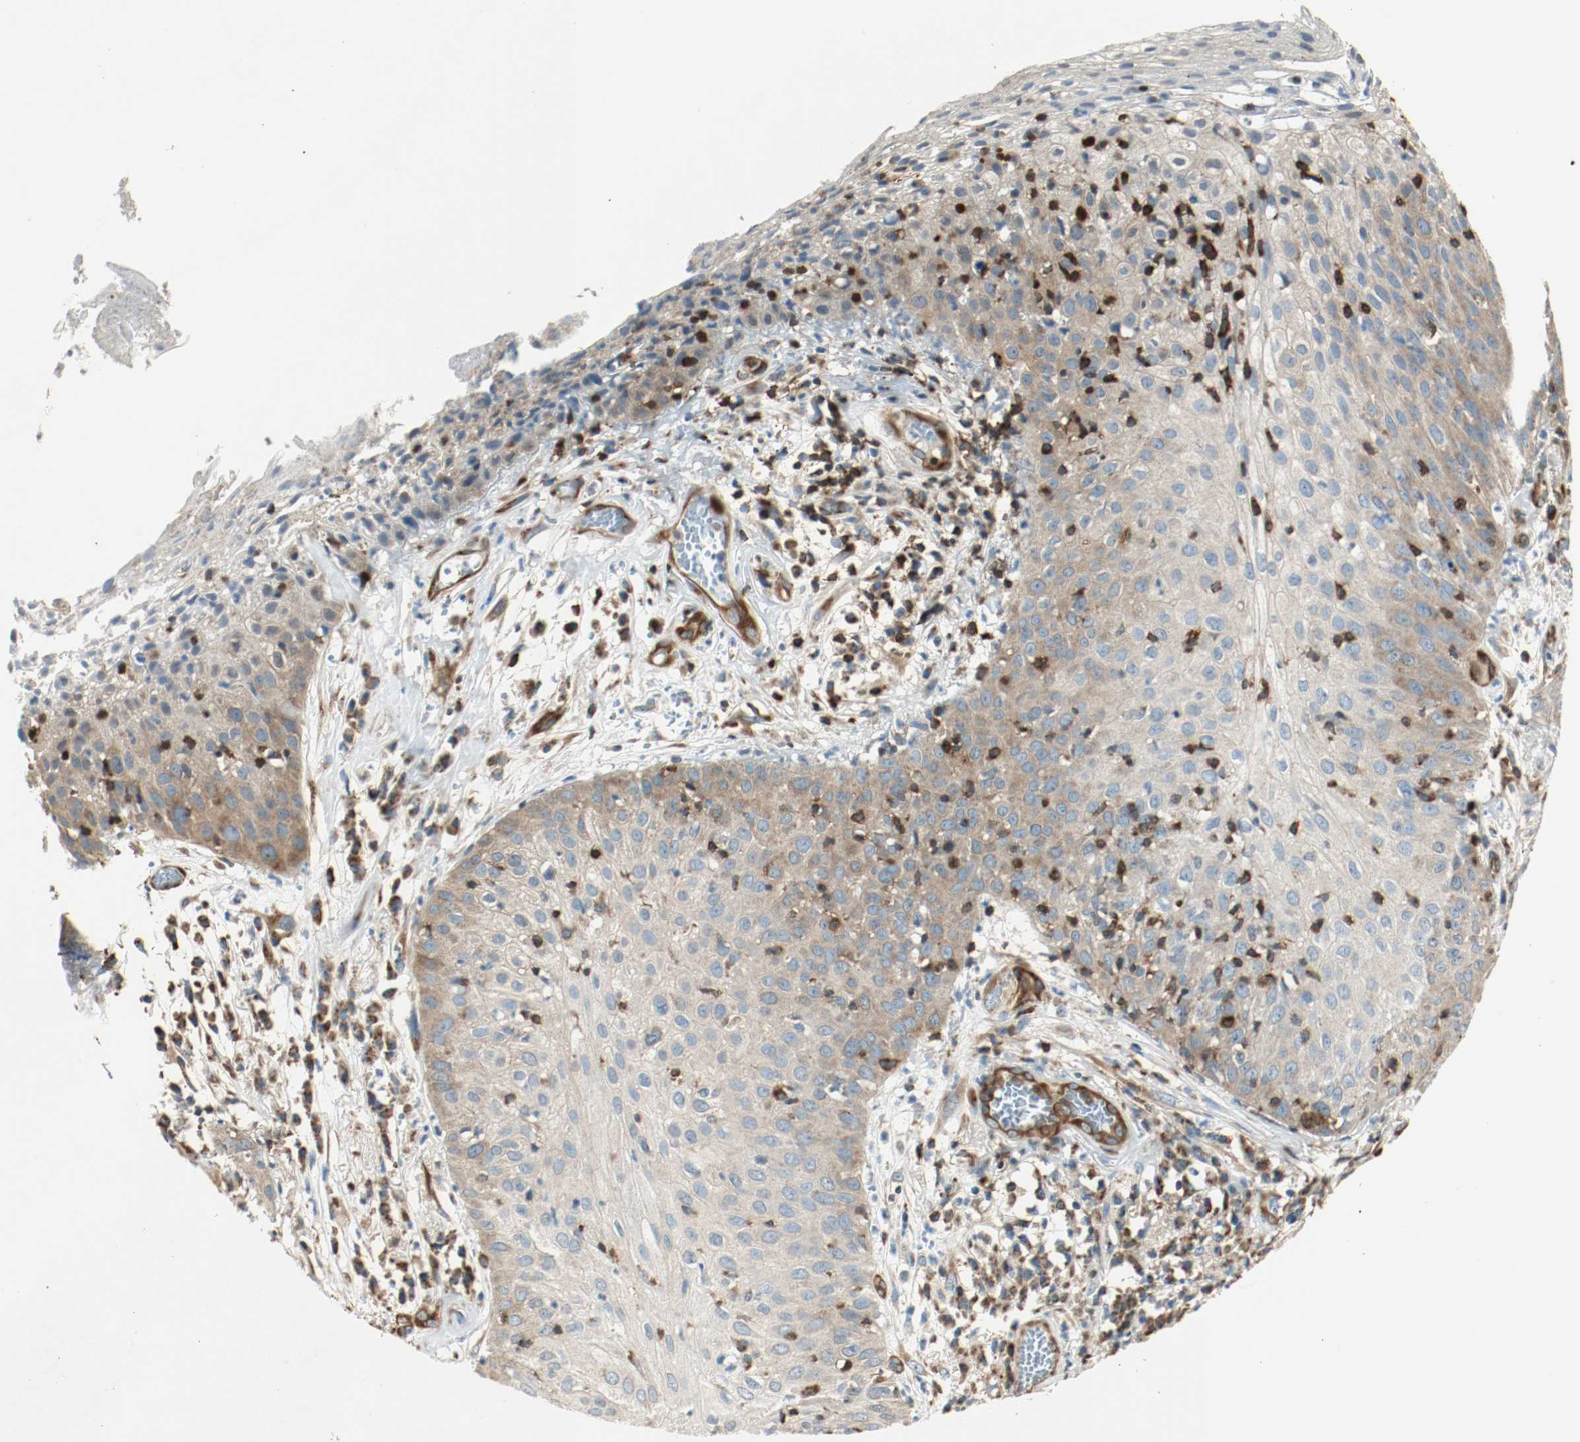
{"staining": {"intensity": "moderate", "quantity": "25%-75%", "location": "cytoplasmic/membranous"}, "tissue": "skin cancer", "cell_type": "Tumor cells", "image_type": "cancer", "snomed": [{"axis": "morphology", "description": "Squamous cell carcinoma, NOS"}, {"axis": "topography", "description": "Skin"}], "caption": "This image displays IHC staining of squamous cell carcinoma (skin), with medium moderate cytoplasmic/membranous expression in approximately 25%-75% of tumor cells.", "gene": "PLCG1", "patient": {"sex": "male", "age": 65}}